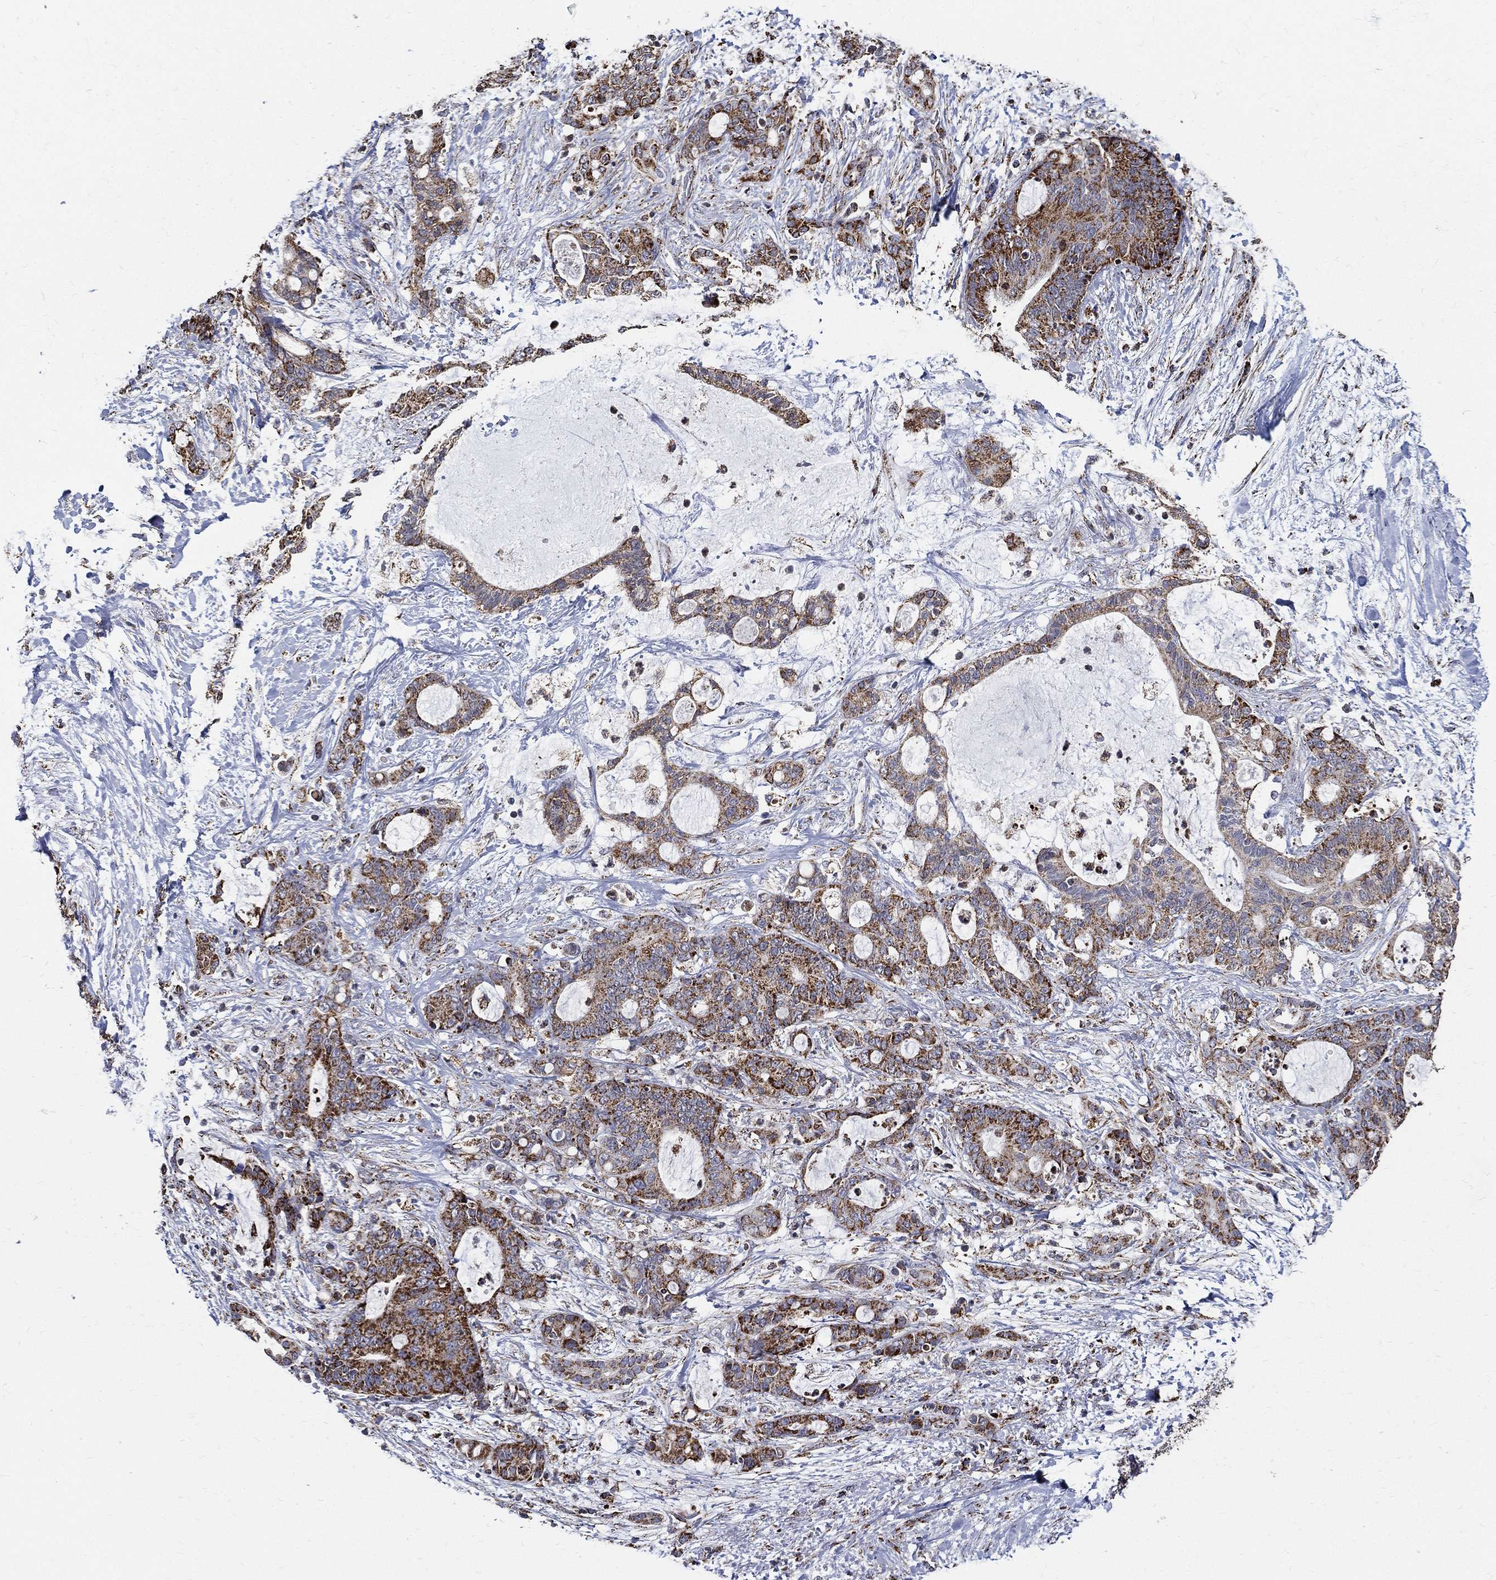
{"staining": {"intensity": "strong", "quantity": "25%-75%", "location": "cytoplasmic/membranous"}, "tissue": "liver cancer", "cell_type": "Tumor cells", "image_type": "cancer", "snomed": [{"axis": "morphology", "description": "Cholangiocarcinoma"}, {"axis": "topography", "description": "Liver"}], "caption": "Immunohistochemical staining of liver cancer shows high levels of strong cytoplasmic/membranous protein positivity in about 25%-75% of tumor cells.", "gene": "NDUFAB1", "patient": {"sex": "female", "age": 73}}